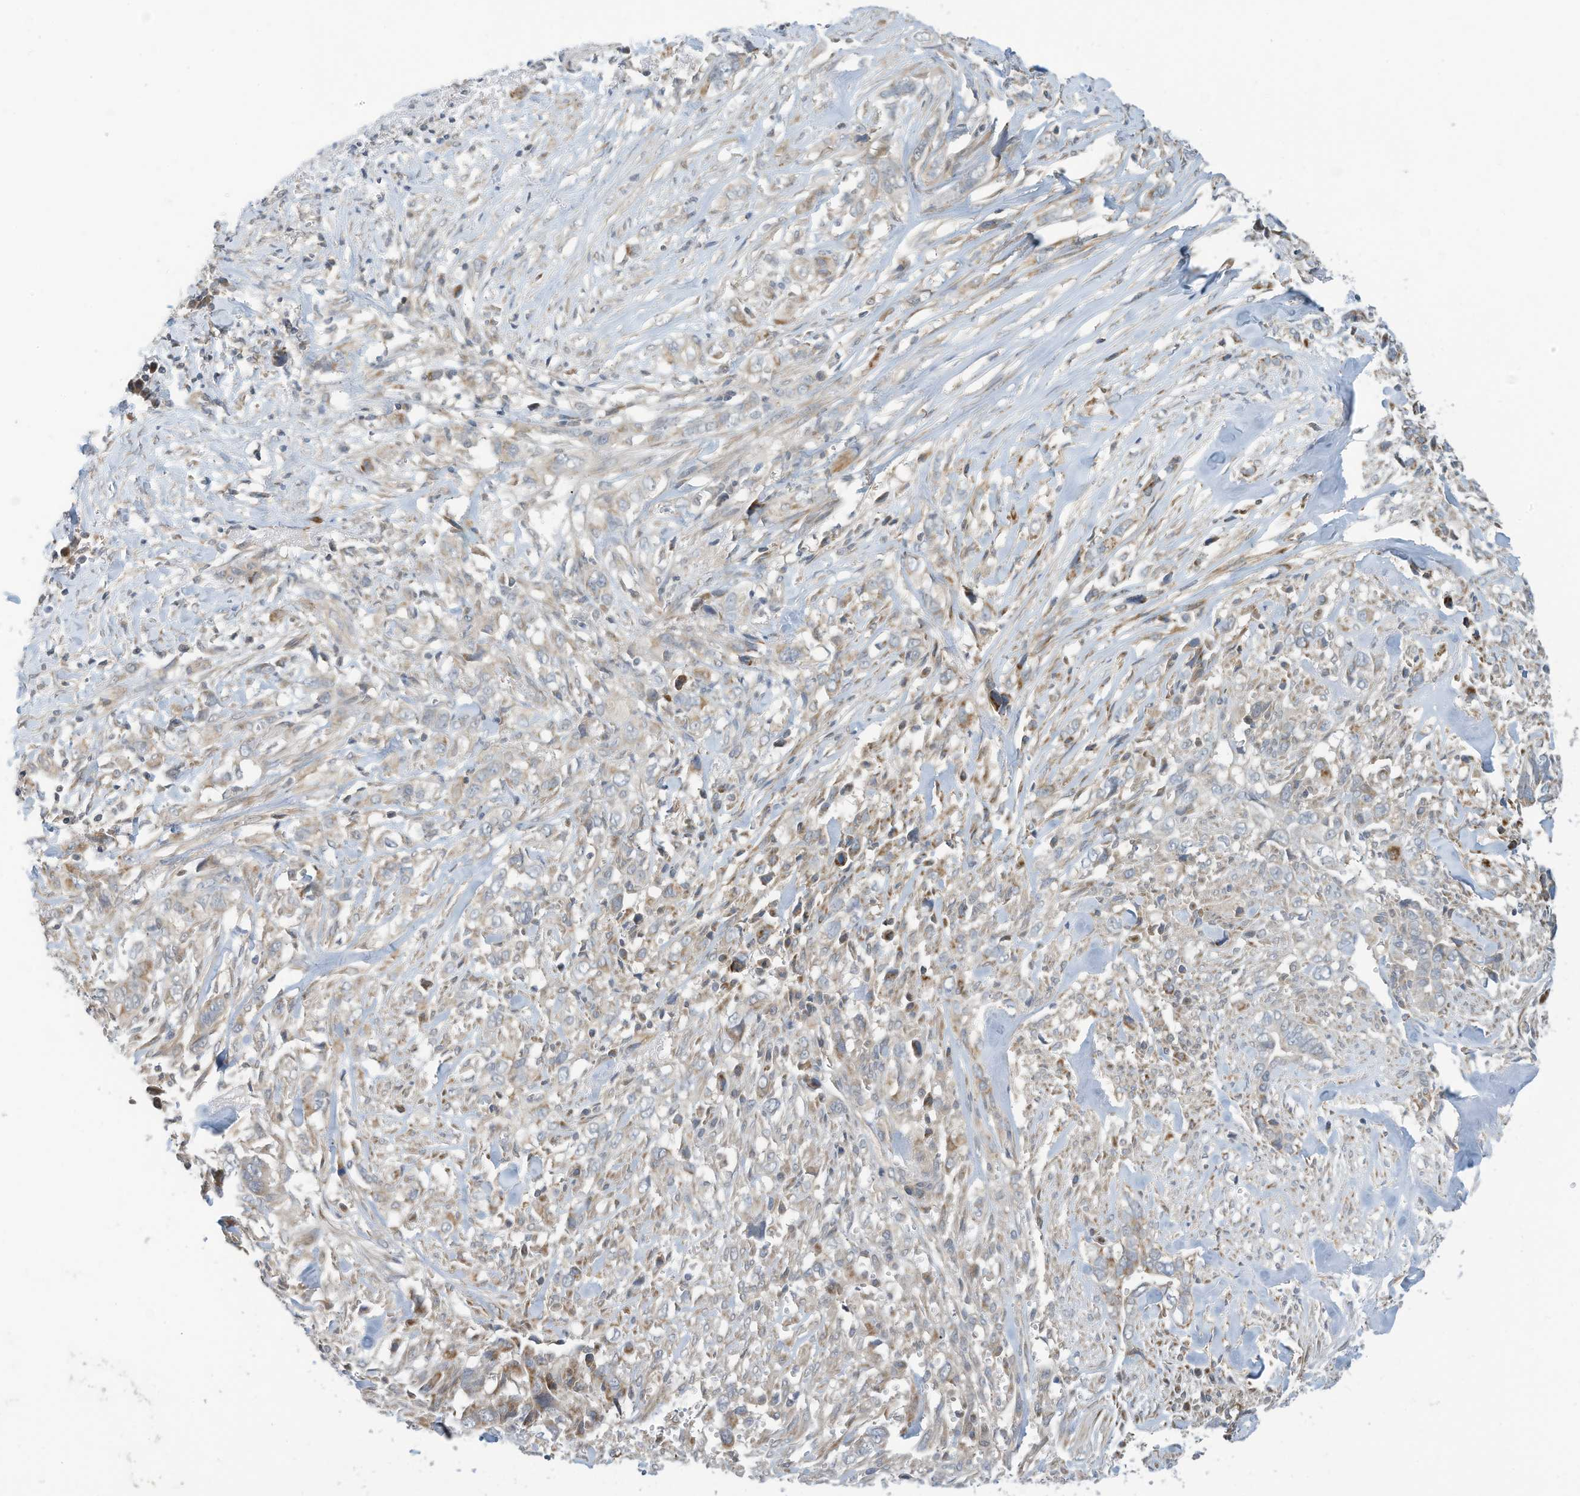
{"staining": {"intensity": "weak", "quantity": "25%-75%", "location": "cytoplasmic/membranous"}, "tissue": "liver cancer", "cell_type": "Tumor cells", "image_type": "cancer", "snomed": [{"axis": "morphology", "description": "Cholangiocarcinoma"}, {"axis": "topography", "description": "Liver"}], "caption": "An immunohistochemistry image of tumor tissue is shown. Protein staining in brown shows weak cytoplasmic/membranous positivity in liver cancer within tumor cells.", "gene": "SCGB1D2", "patient": {"sex": "female", "age": 79}}